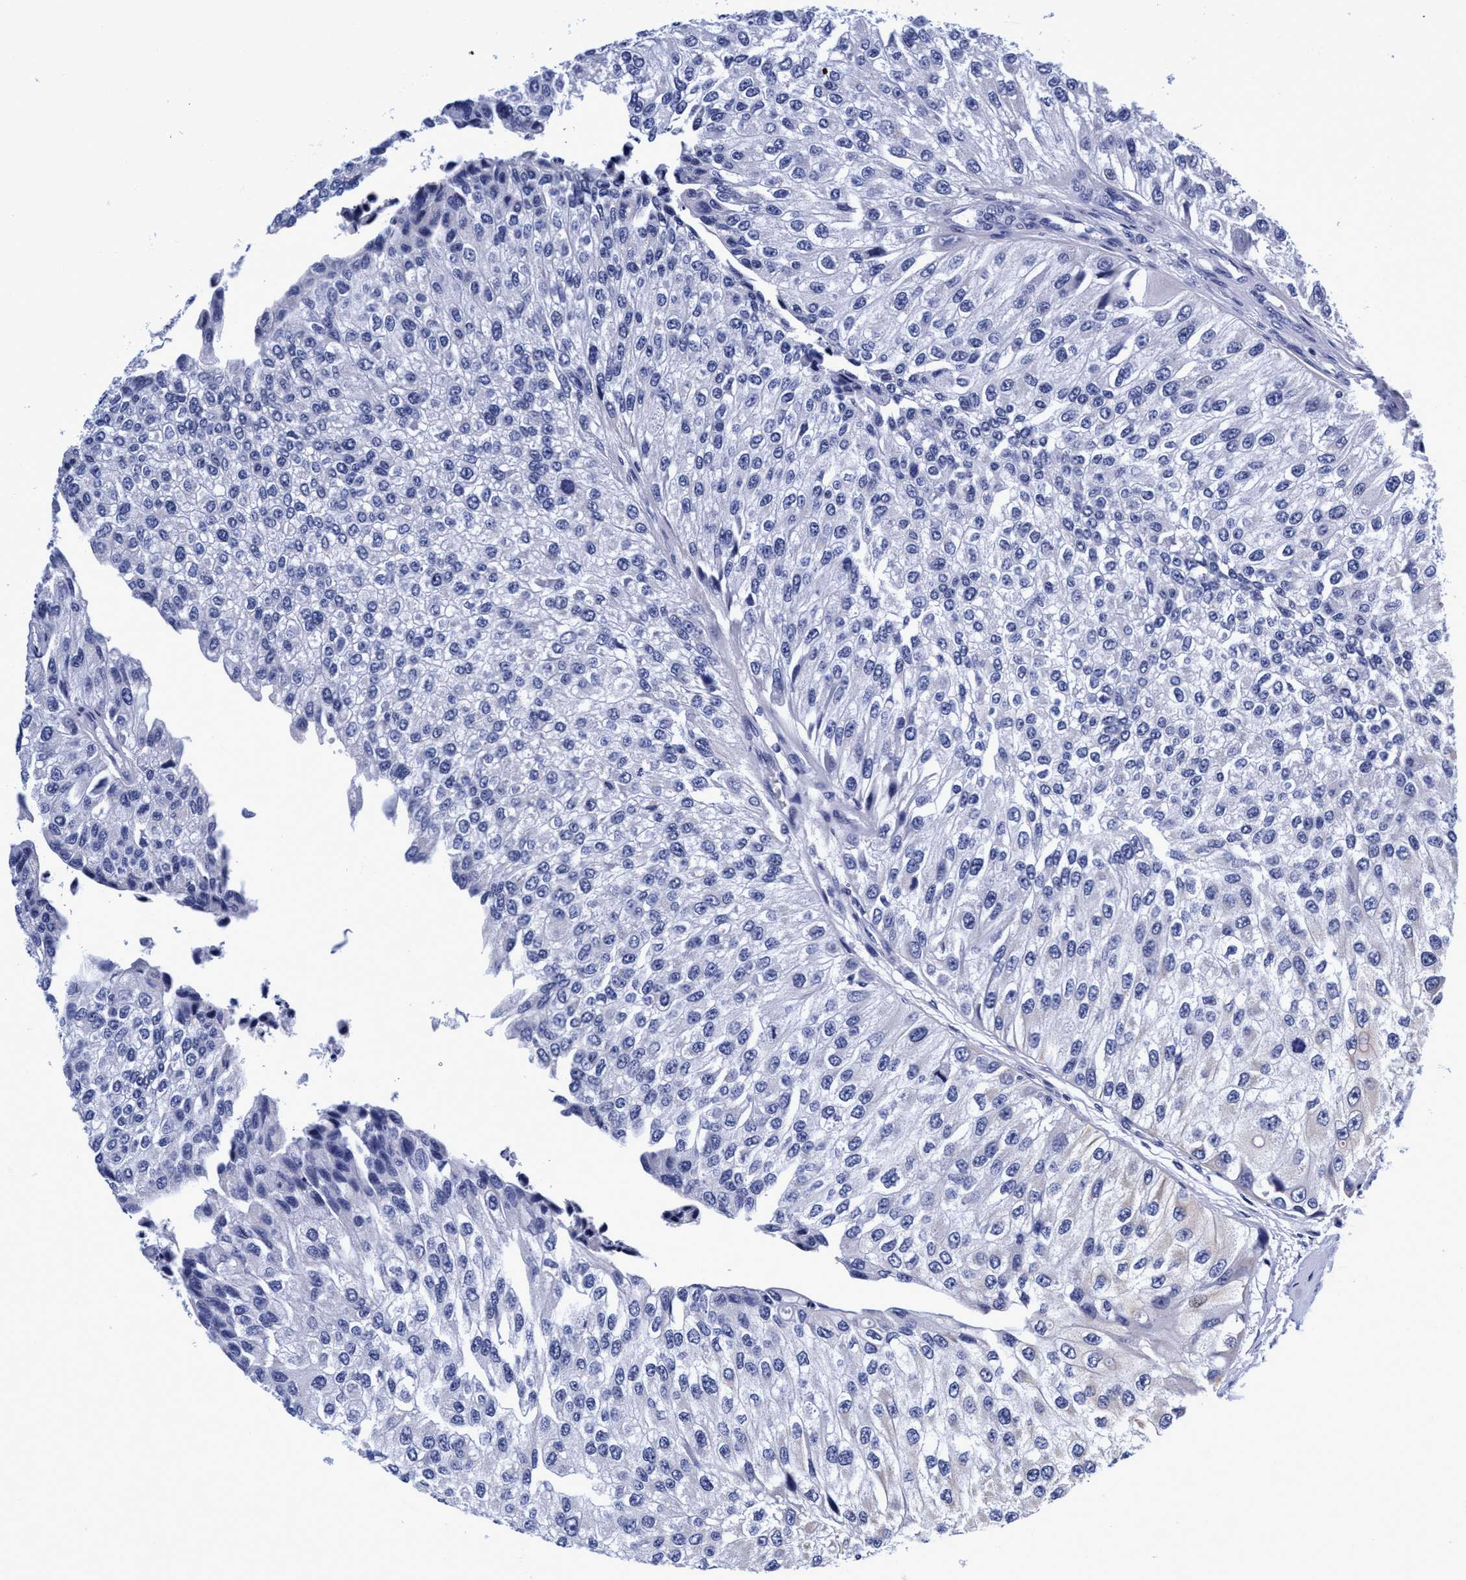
{"staining": {"intensity": "negative", "quantity": "none", "location": "none"}, "tissue": "urothelial cancer", "cell_type": "Tumor cells", "image_type": "cancer", "snomed": [{"axis": "morphology", "description": "Urothelial carcinoma, High grade"}, {"axis": "topography", "description": "Kidney"}, {"axis": "topography", "description": "Urinary bladder"}], "caption": "Photomicrograph shows no significant protein expression in tumor cells of high-grade urothelial carcinoma. (Brightfield microscopy of DAB (3,3'-diaminobenzidine) immunohistochemistry at high magnification).", "gene": "PLPPR1", "patient": {"sex": "male", "age": 77}}